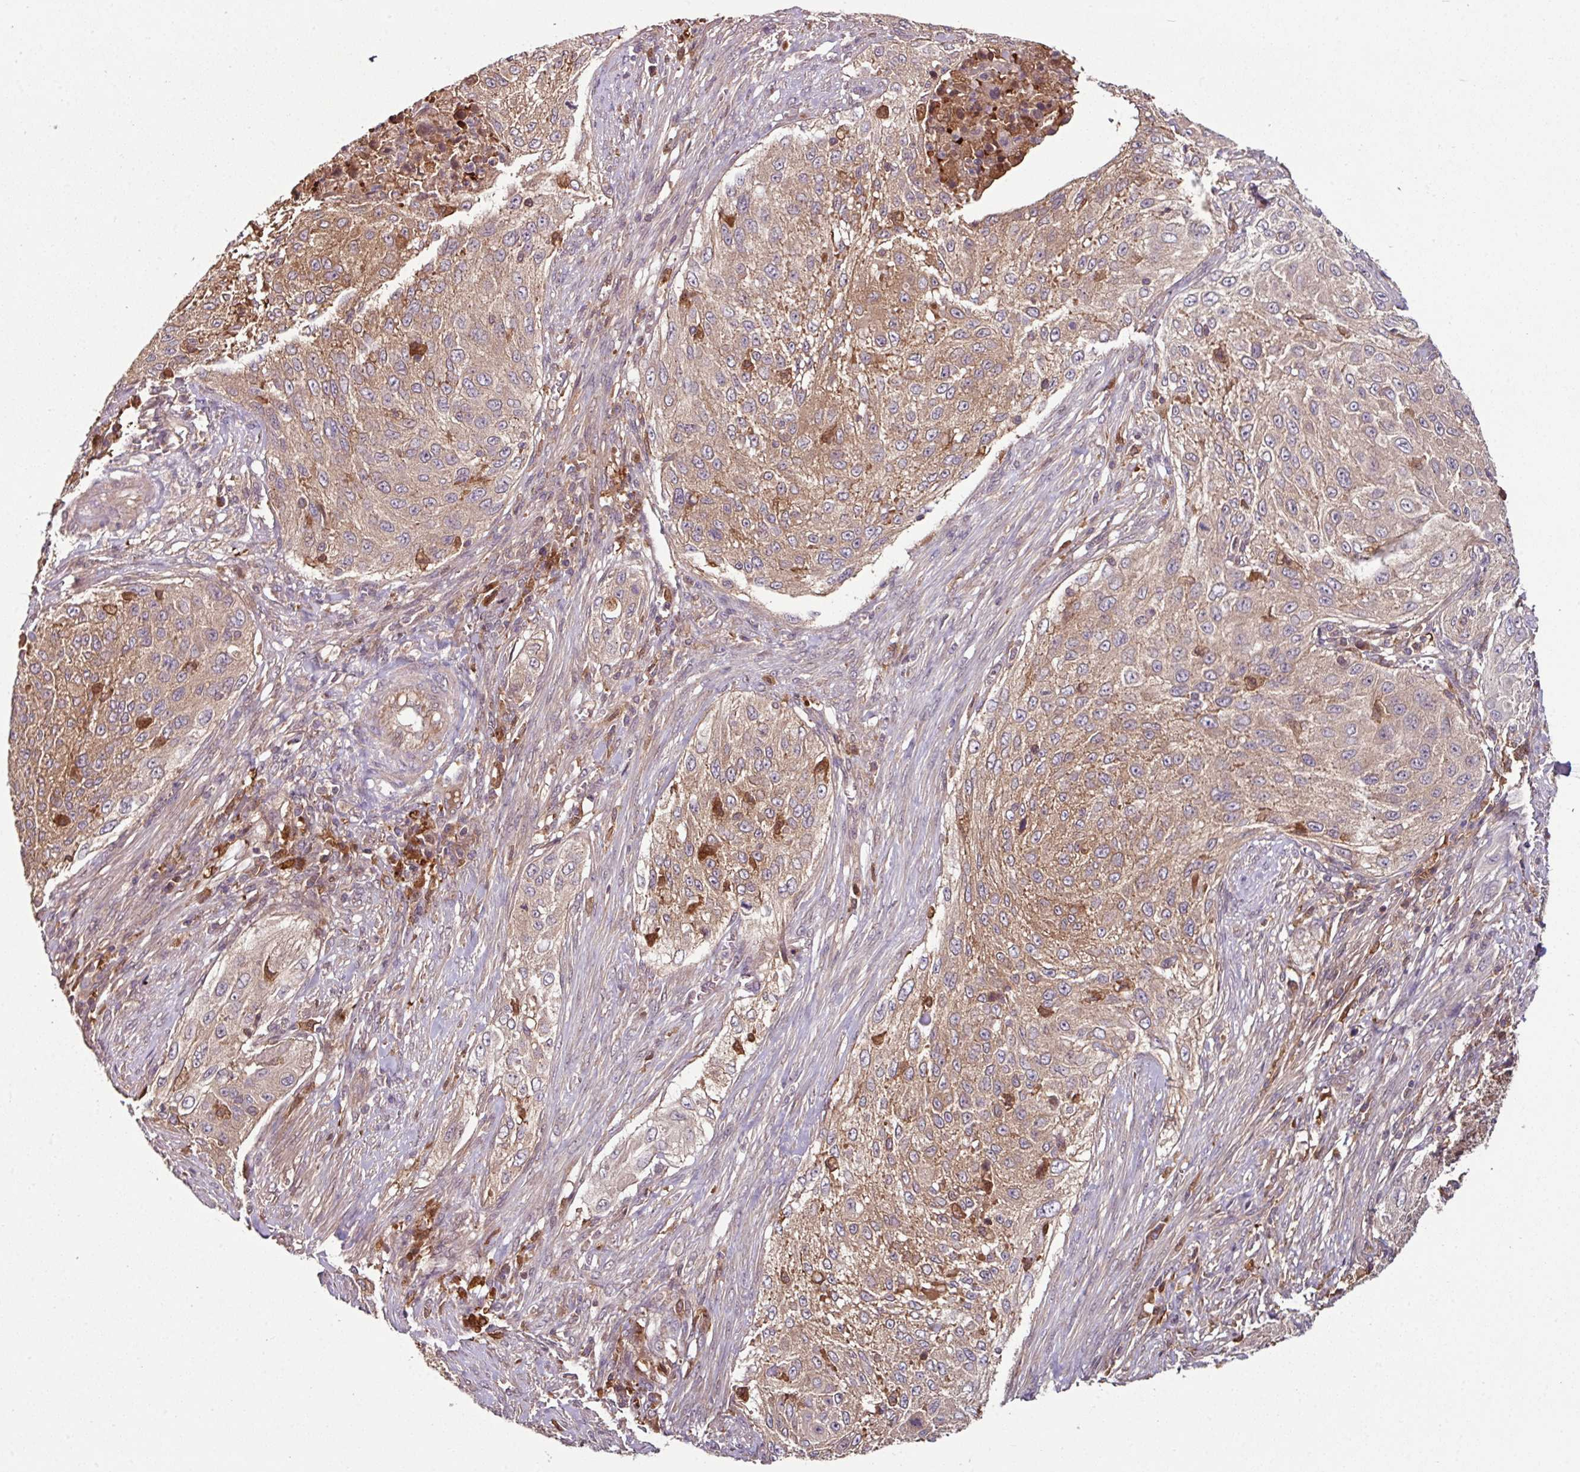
{"staining": {"intensity": "moderate", "quantity": "25%-75%", "location": "cytoplasmic/membranous"}, "tissue": "cervical cancer", "cell_type": "Tumor cells", "image_type": "cancer", "snomed": [{"axis": "morphology", "description": "Squamous cell carcinoma, NOS"}, {"axis": "topography", "description": "Cervix"}], "caption": "Protein staining by immunohistochemistry (IHC) shows moderate cytoplasmic/membranous staining in about 25%-75% of tumor cells in cervical squamous cell carcinoma.", "gene": "GNPDA1", "patient": {"sex": "female", "age": 42}}